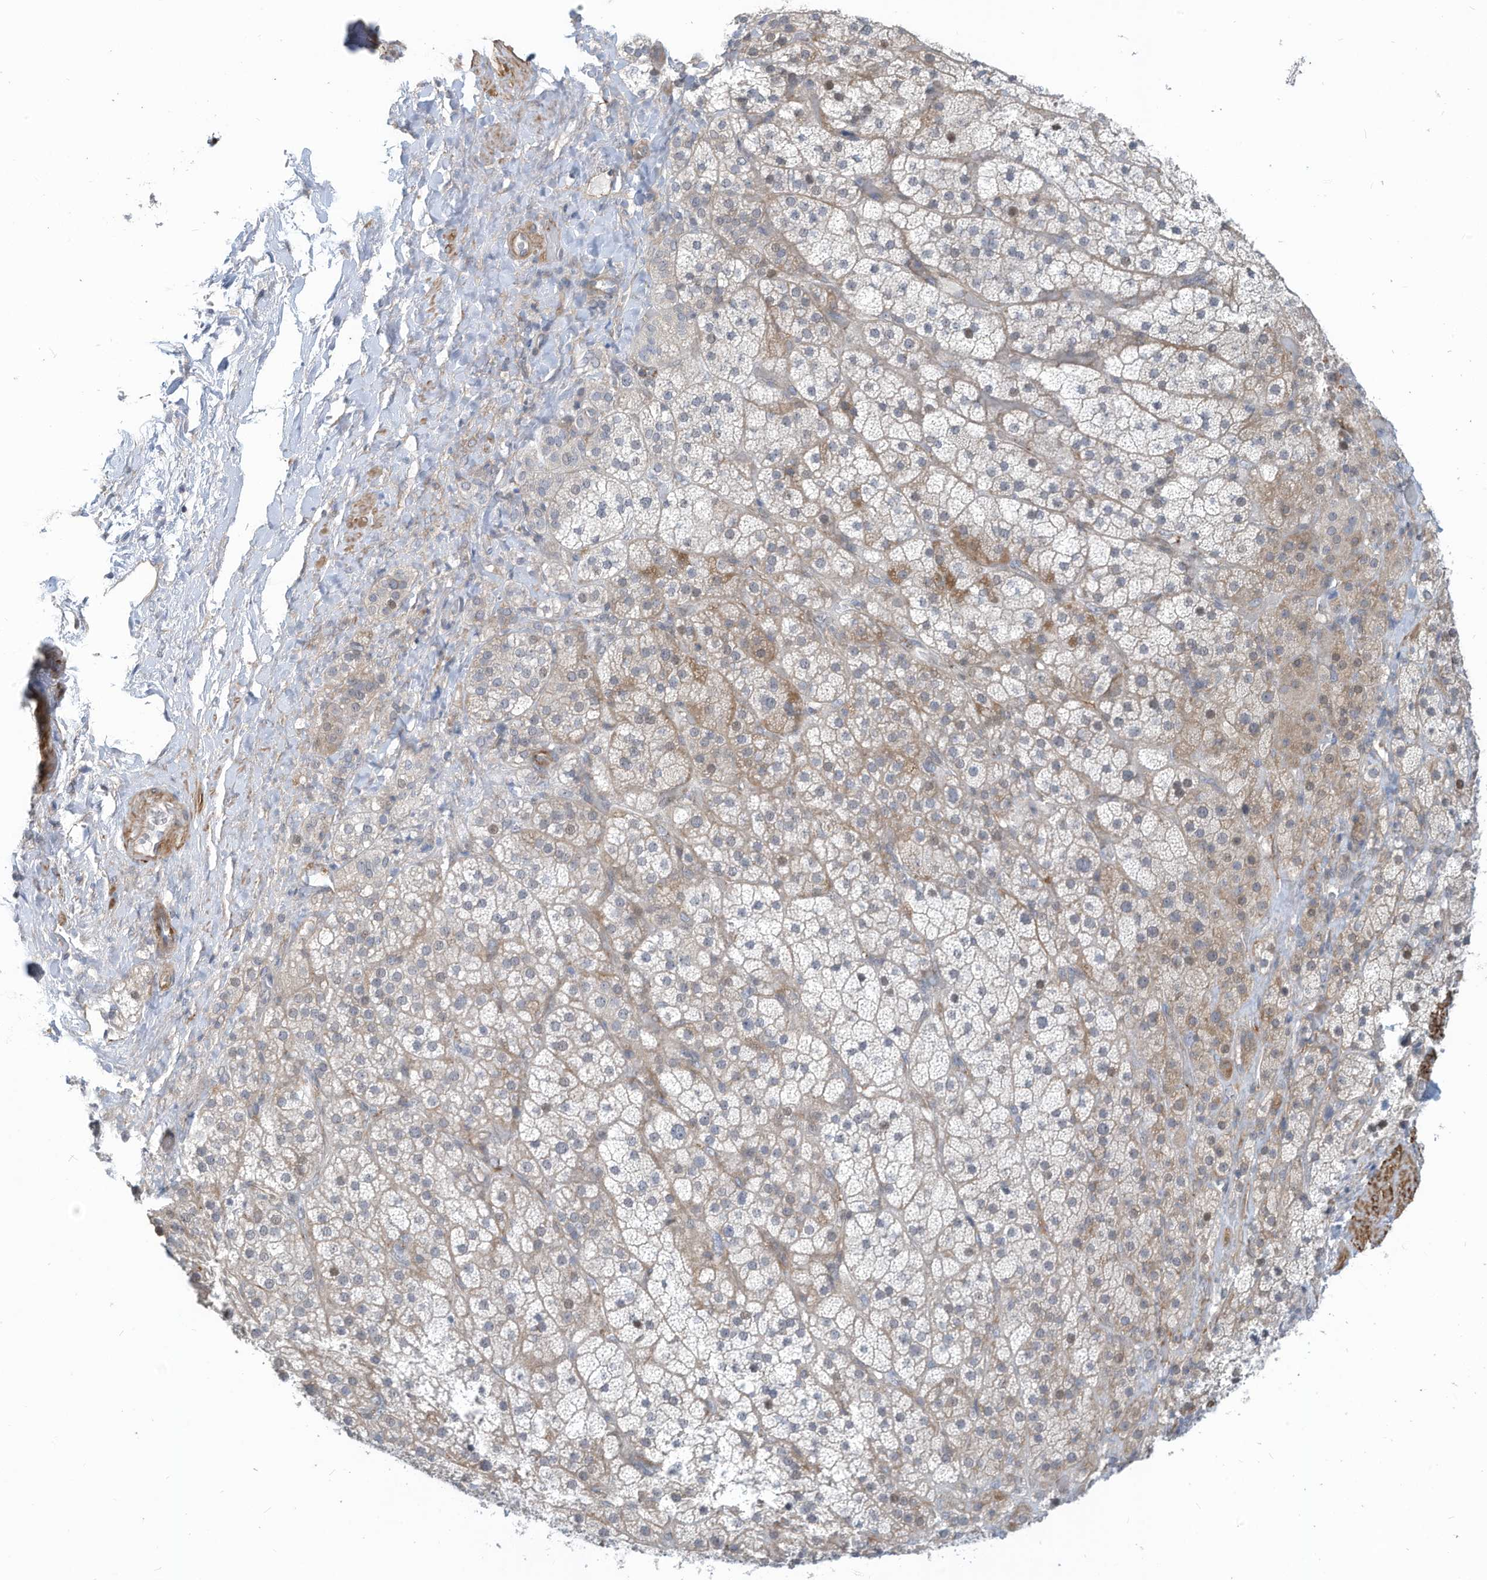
{"staining": {"intensity": "moderate", "quantity": "25%-75%", "location": "cytoplasmic/membranous,nuclear"}, "tissue": "adrenal gland", "cell_type": "Glandular cells", "image_type": "normal", "snomed": [{"axis": "morphology", "description": "Normal tissue, NOS"}, {"axis": "topography", "description": "Adrenal gland"}], "caption": "A brown stain labels moderate cytoplasmic/membranous,nuclear staining of a protein in glandular cells of unremarkable human adrenal gland. (DAB IHC, brown staining for protein, blue staining for nuclei).", "gene": "GPATCH3", "patient": {"sex": "male", "age": 57}}